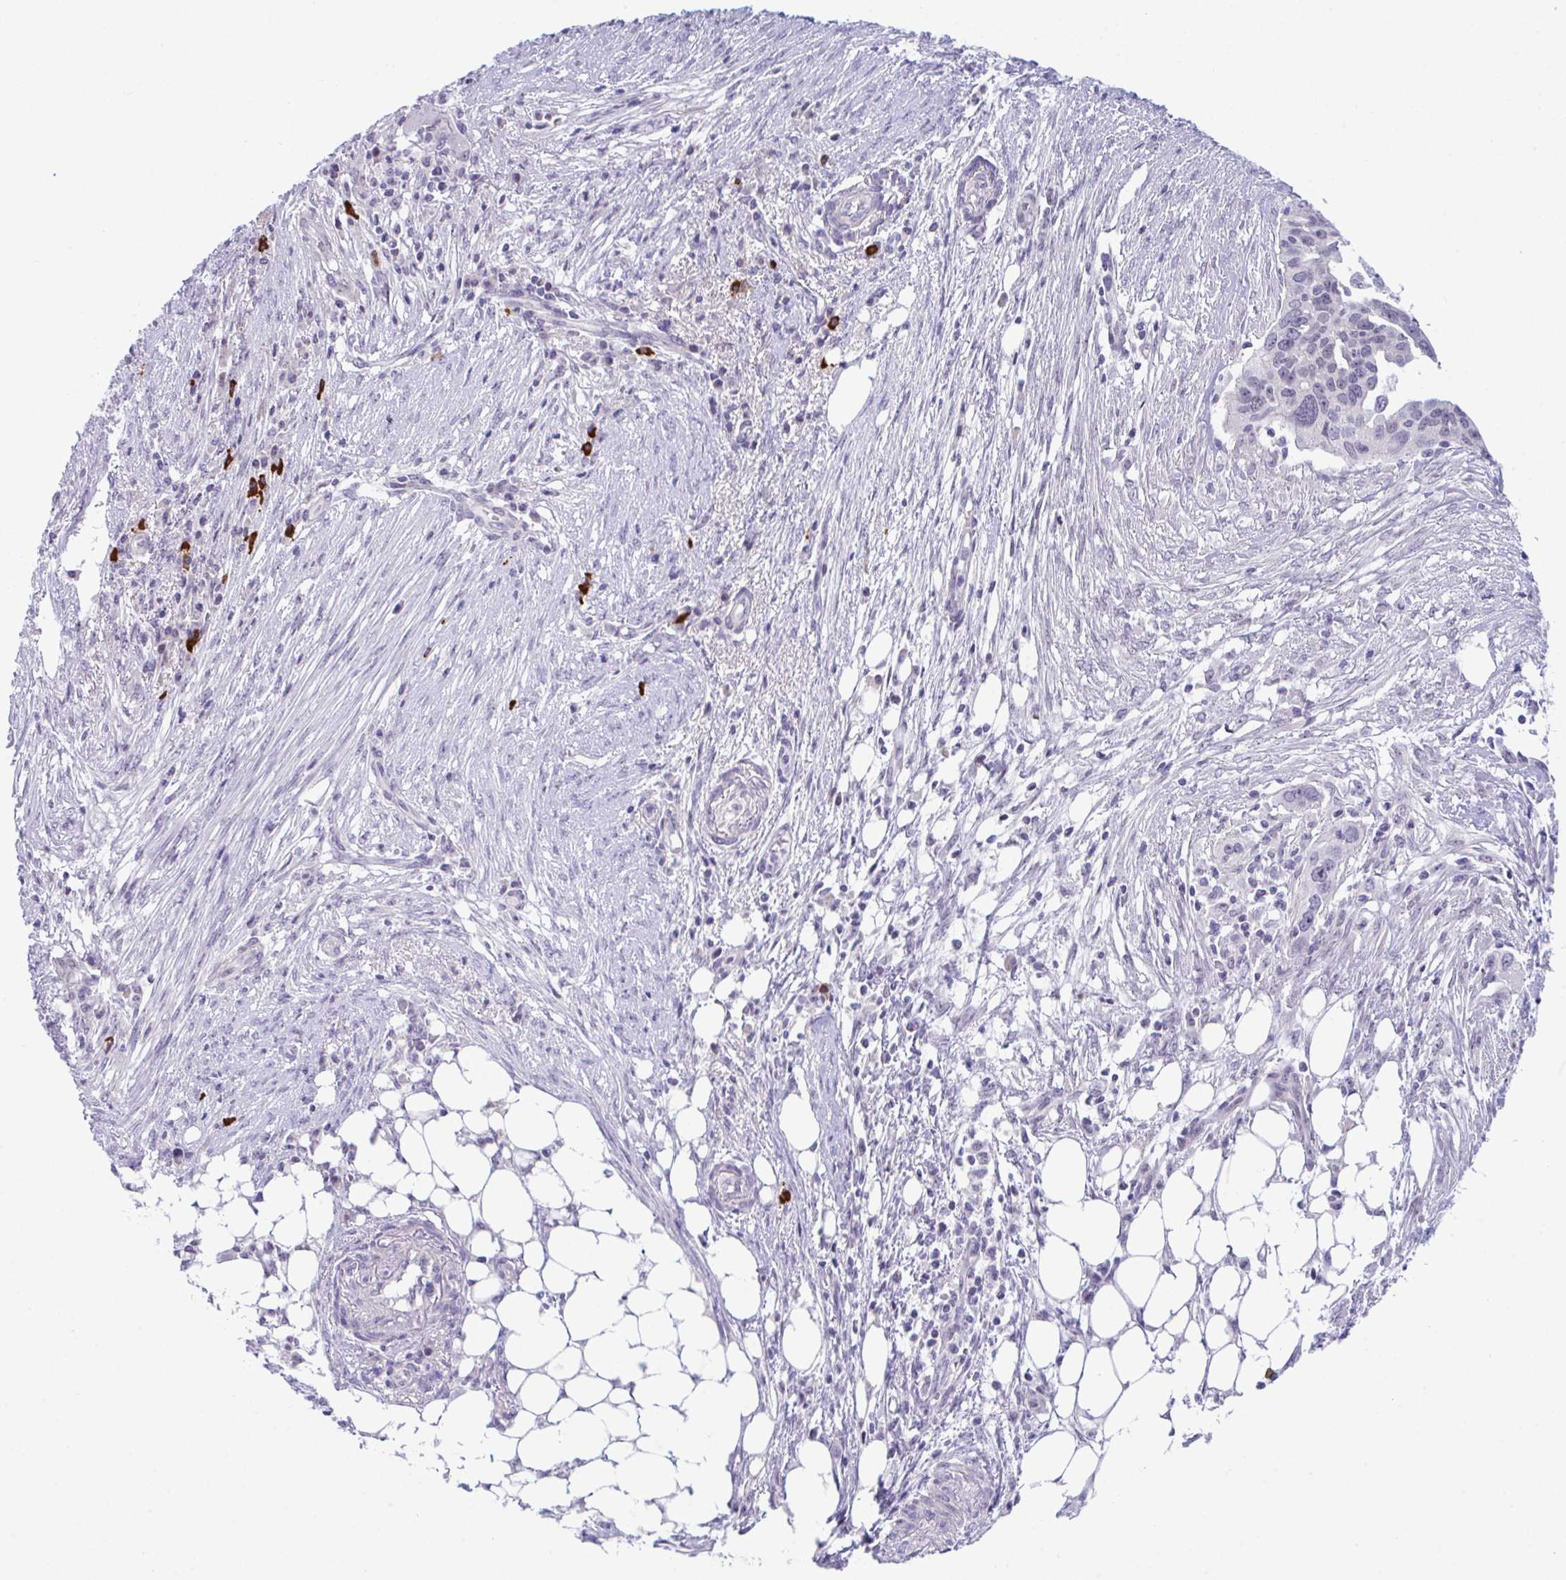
{"staining": {"intensity": "negative", "quantity": "none", "location": "none"}, "tissue": "ovarian cancer", "cell_type": "Tumor cells", "image_type": "cancer", "snomed": [{"axis": "morphology", "description": "Carcinoma, endometroid"}, {"axis": "morphology", "description": "Cystadenocarcinoma, serous, NOS"}, {"axis": "topography", "description": "Ovary"}], "caption": "Immunohistochemistry (IHC) histopathology image of human ovarian cancer (endometroid carcinoma) stained for a protein (brown), which shows no staining in tumor cells.", "gene": "USP35", "patient": {"sex": "female", "age": 45}}